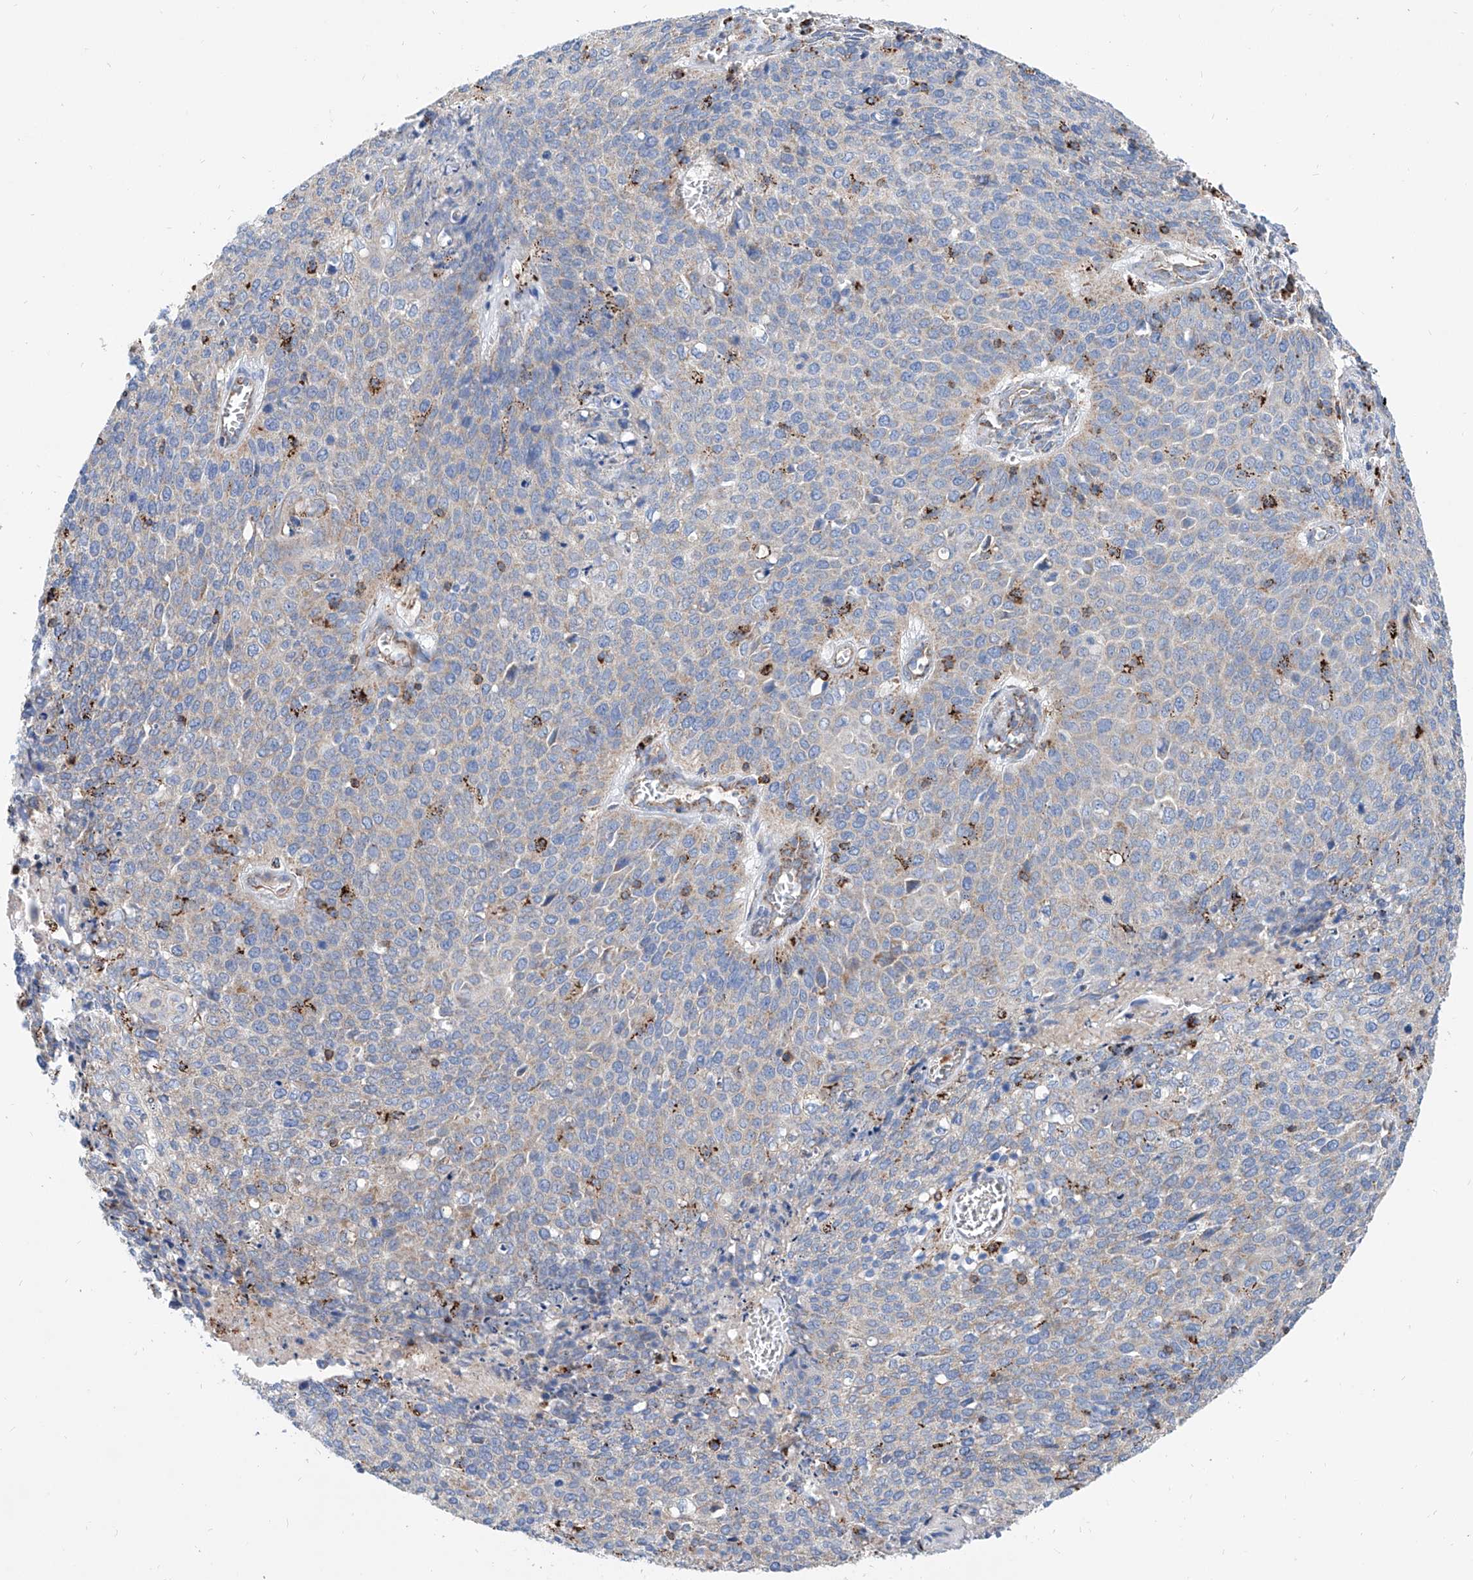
{"staining": {"intensity": "negative", "quantity": "none", "location": "none"}, "tissue": "cervical cancer", "cell_type": "Tumor cells", "image_type": "cancer", "snomed": [{"axis": "morphology", "description": "Squamous cell carcinoma, NOS"}, {"axis": "topography", "description": "Cervix"}], "caption": "Tumor cells show no significant protein expression in cervical squamous cell carcinoma.", "gene": "CPNE5", "patient": {"sex": "female", "age": 39}}